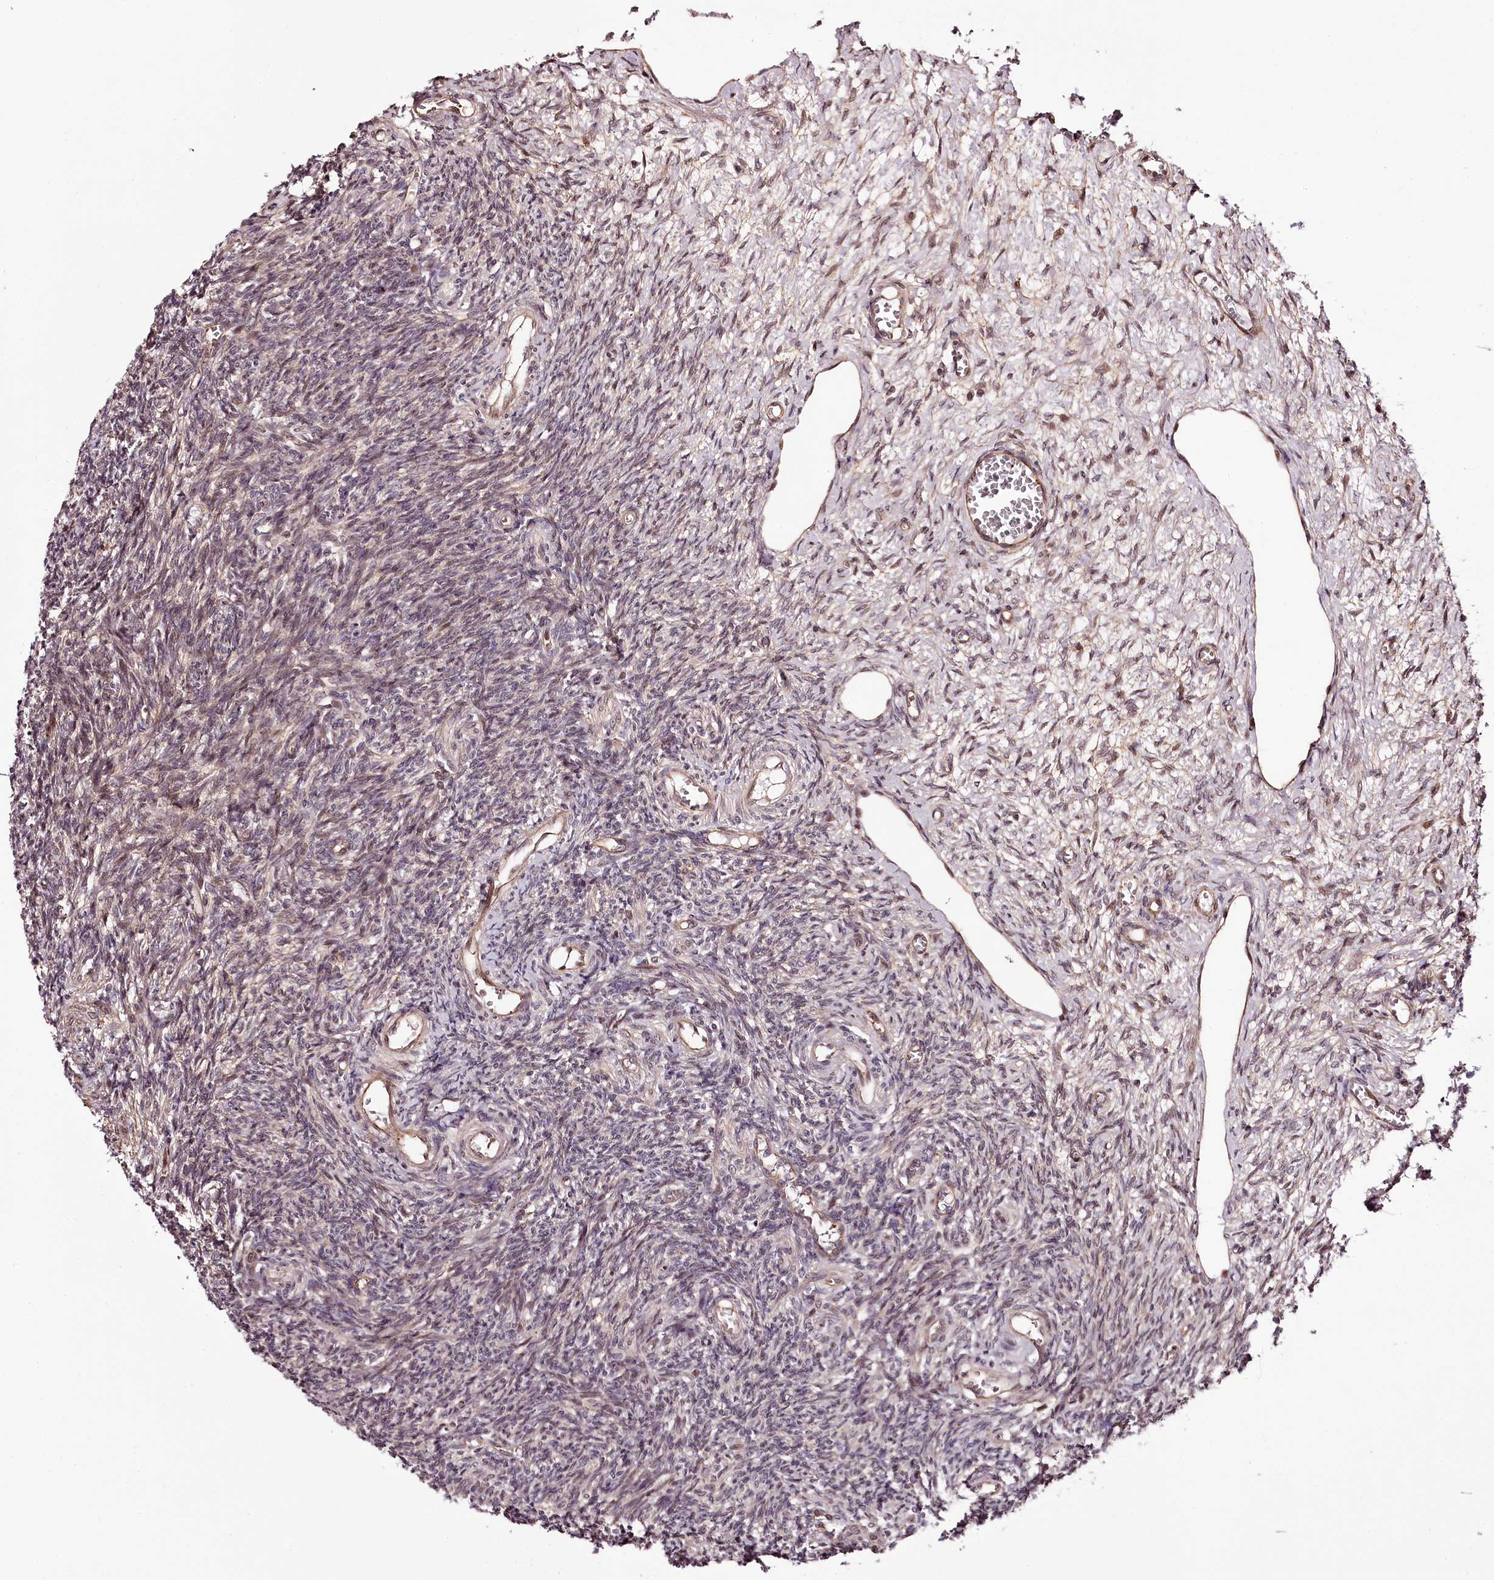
{"staining": {"intensity": "weak", "quantity": "25%-75%", "location": "cytoplasmic/membranous,nuclear"}, "tissue": "ovary", "cell_type": "Follicle cells", "image_type": "normal", "snomed": [{"axis": "morphology", "description": "Normal tissue, NOS"}, {"axis": "topography", "description": "Ovary"}], "caption": "Weak cytoplasmic/membranous,nuclear positivity for a protein is seen in approximately 25%-75% of follicle cells of normal ovary using IHC.", "gene": "TTC33", "patient": {"sex": "female", "age": 27}}